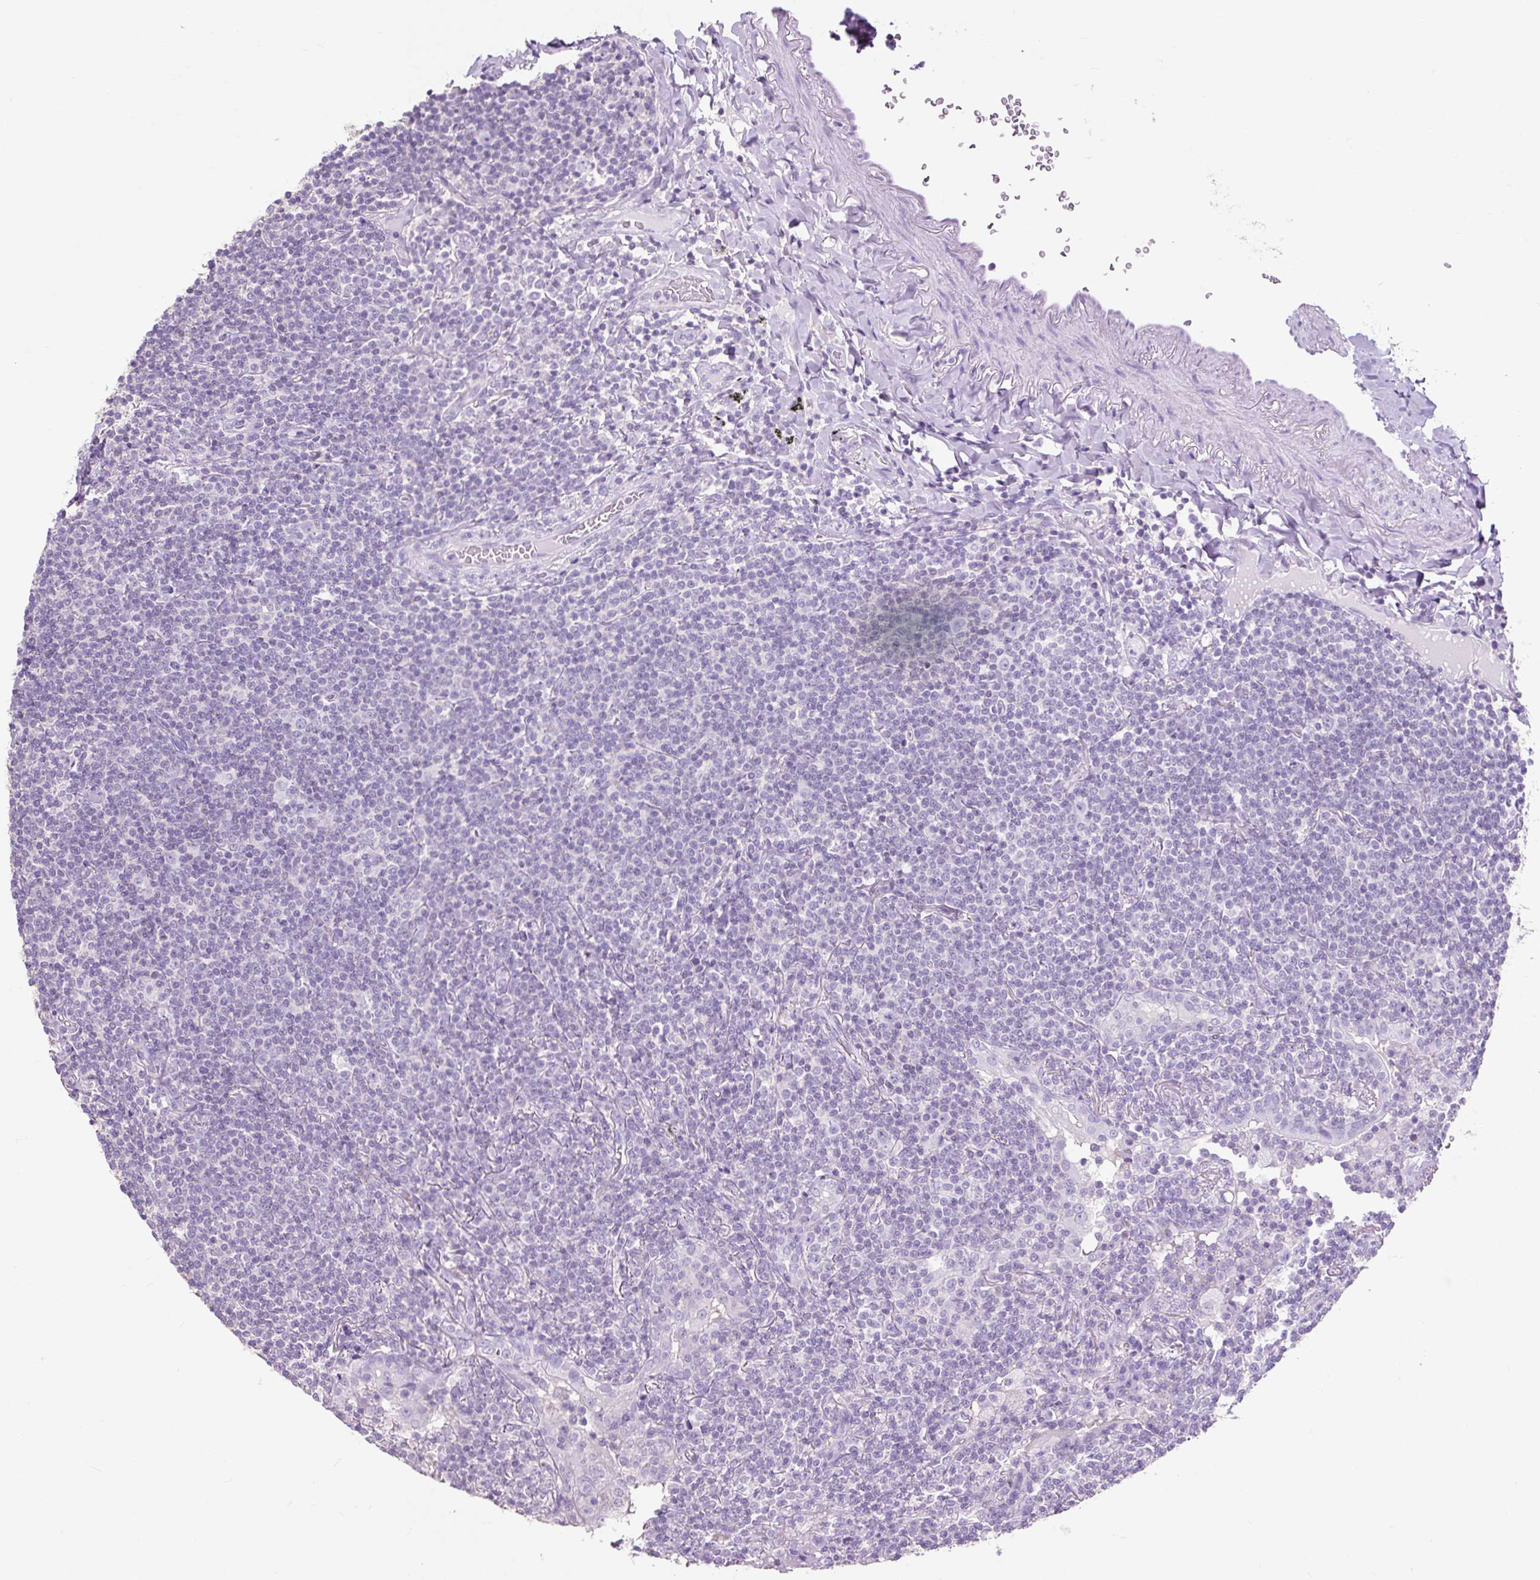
{"staining": {"intensity": "negative", "quantity": "none", "location": "none"}, "tissue": "lymphoma", "cell_type": "Tumor cells", "image_type": "cancer", "snomed": [{"axis": "morphology", "description": "Malignant lymphoma, non-Hodgkin's type, Low grade"}, {"axis": "topography", "description": "Lung"}], "caption": "Immunohistochemistry (IHC) photomicrograph of neoplastic tissue: human low-grade malignant lymphoma, non-Hodgkin's type stained with DAB (3,3'-diaminobenzidine) shows no significant protein expression in tumor cells.", "gene": "OR10A7", "patient": {"sex": "female", "age": 71}}